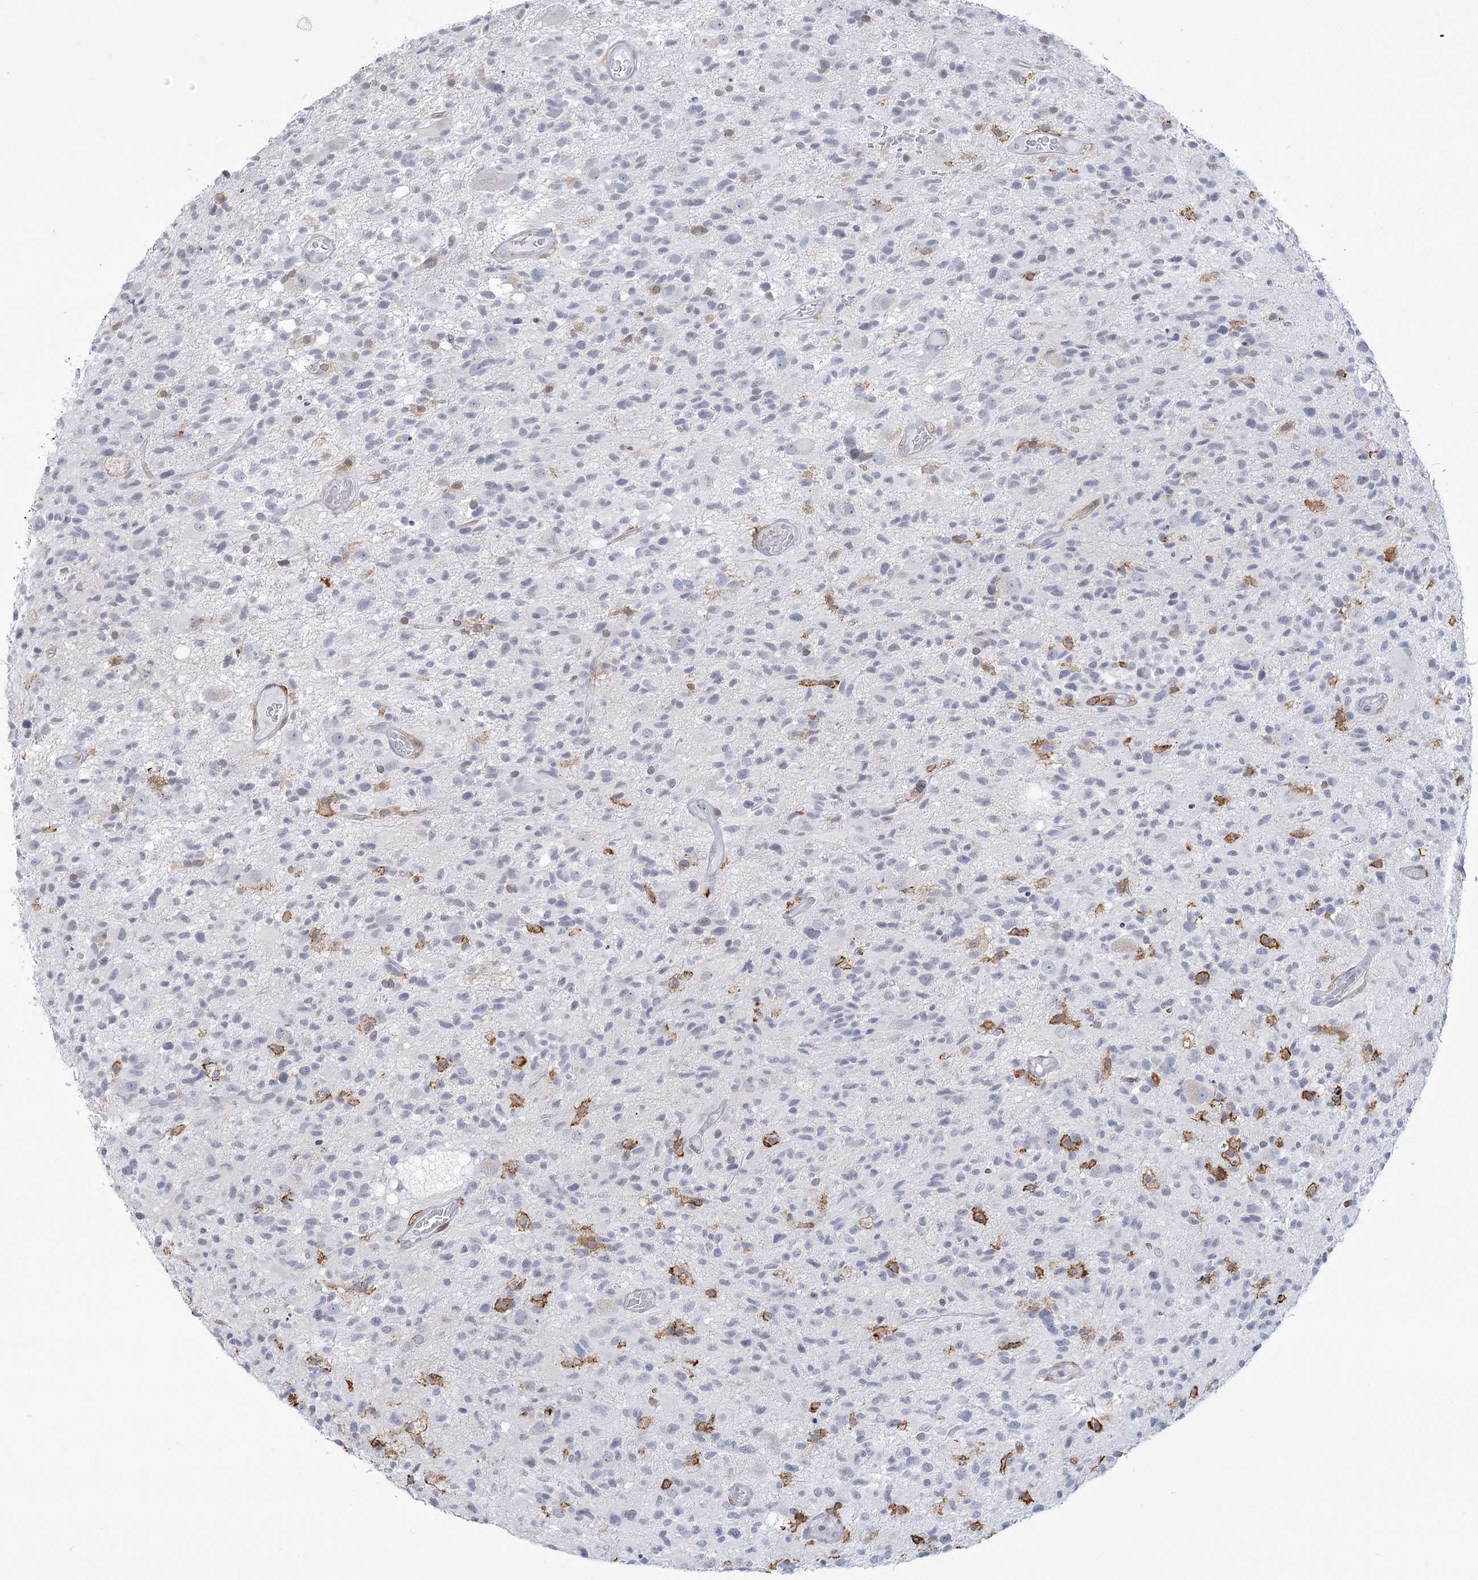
{"staining": {"intensity": "negative", "quantity": "none", "location": "none"}, "tissue": "glioma", "cell_type": "Tumor cells", "image_type": "cancer", "snomed": [{"axis": "morphology", "description": "Glioma, malignant, High grade"}, {"axis": "morphology", "description": "Glioblastoma, NOS"}, {"axis": "topography", "description": "Brain"}], "caption": "An image of human glioma is negative for staining in tumor cells.", "gene": "C11orf1", "patient": {"sex": "male", "age": 60}}